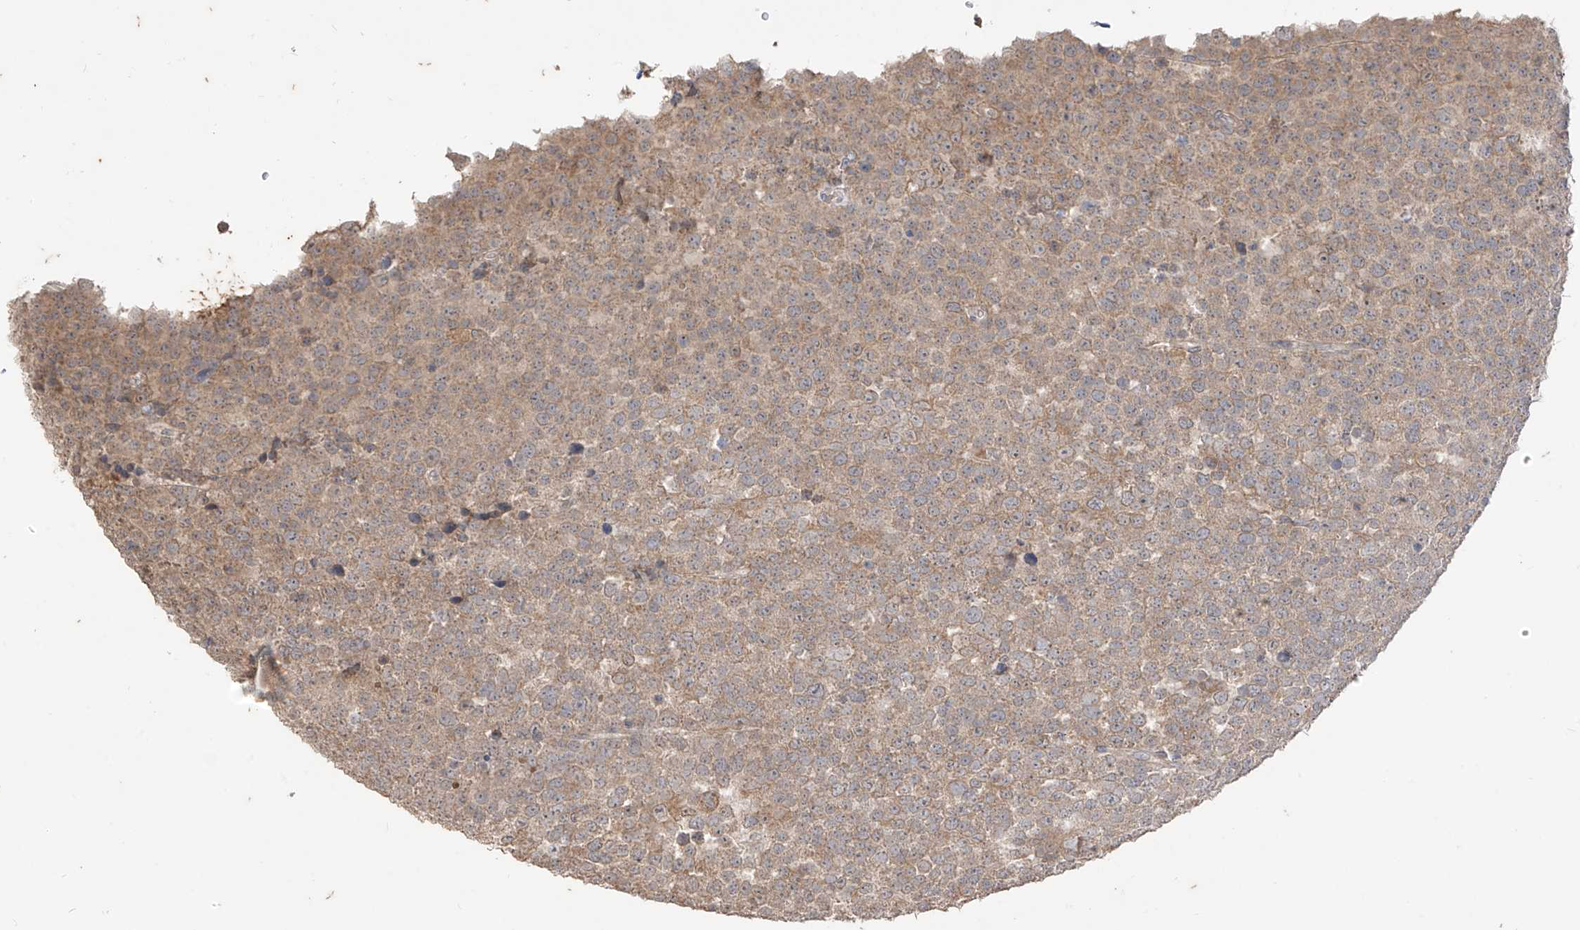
{"staining": {"intensity": "moderate", "quantity": ">75%", "location": "cytoplasmic/membranous"}, "tissue": "testis cancer", "cell_type": "Tumor cells", "image_type": "cancer", "snomed": [{"axis": "morphology", "description": "Seminoma, NOS"}, {"axis": "topography", "description": "Testis"}], "caption": "High-power microscopy captured an IHC histopathology image of testis cancer (seminoma), revealing moderate cytoplasmic/membranous positivity in approximately >75% of tumor cells.", "gene": "MTUS2", "patient": {"sex": "male", "age": 71}}